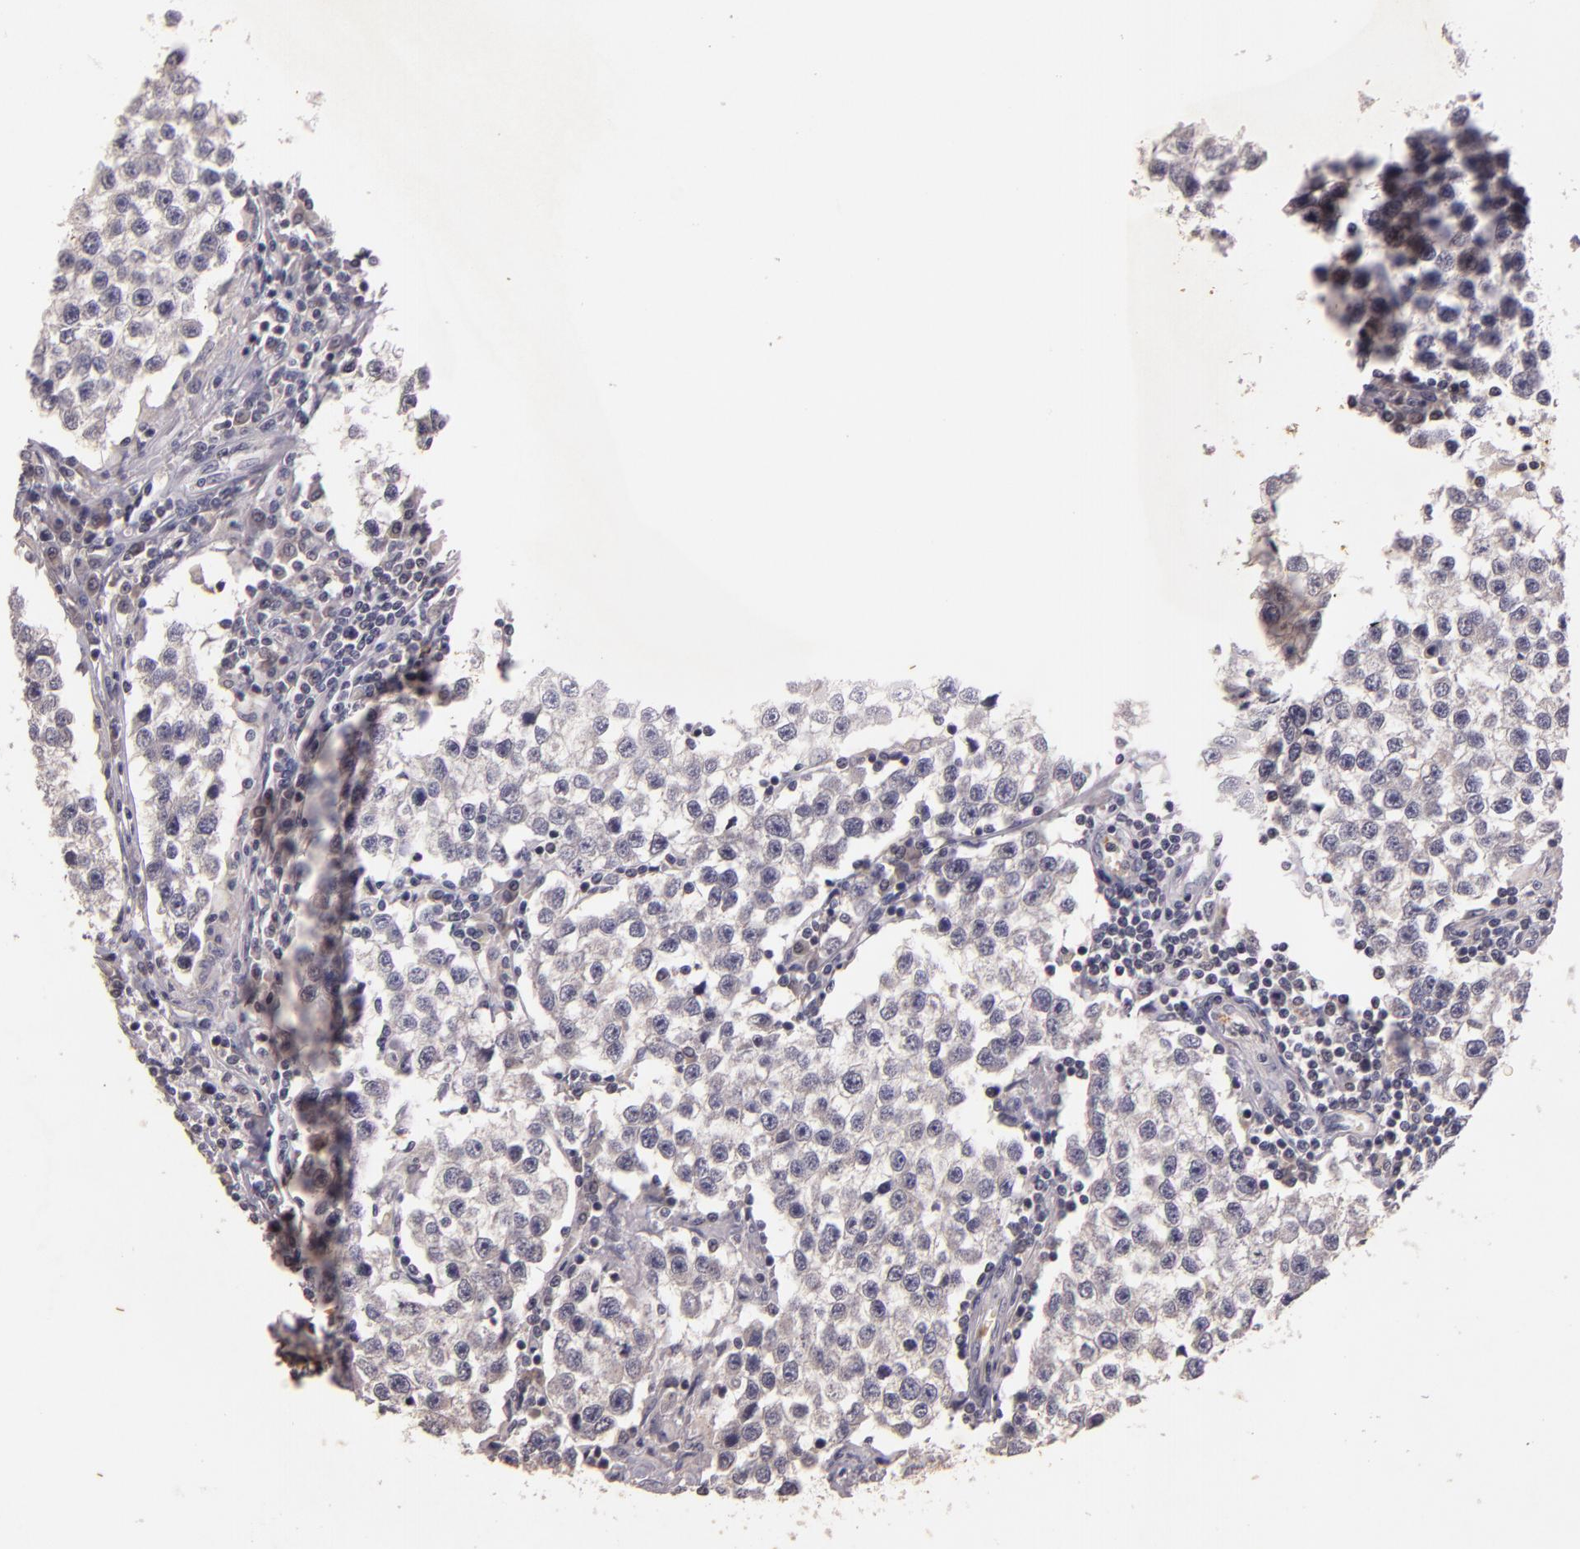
{"staining": {"intensity": "negative", "quantity": "none", "location": "none"}, "tissue": "testis cancer", "cell_type": "Tumor cells", "image_type": "cancer", "snomed": [{"axis": "morphology", "description": "Seminoma, NOS"}, {"axis": "topography", "description": "Testis"}], "caption": "The histopathology image reveals no significant positivity in tumor cells of testis seminoma. (IHC, brightfield microscopy, high magnification).", "gene": "TFF1", "patient": {"sex": "male", "age": 36}}